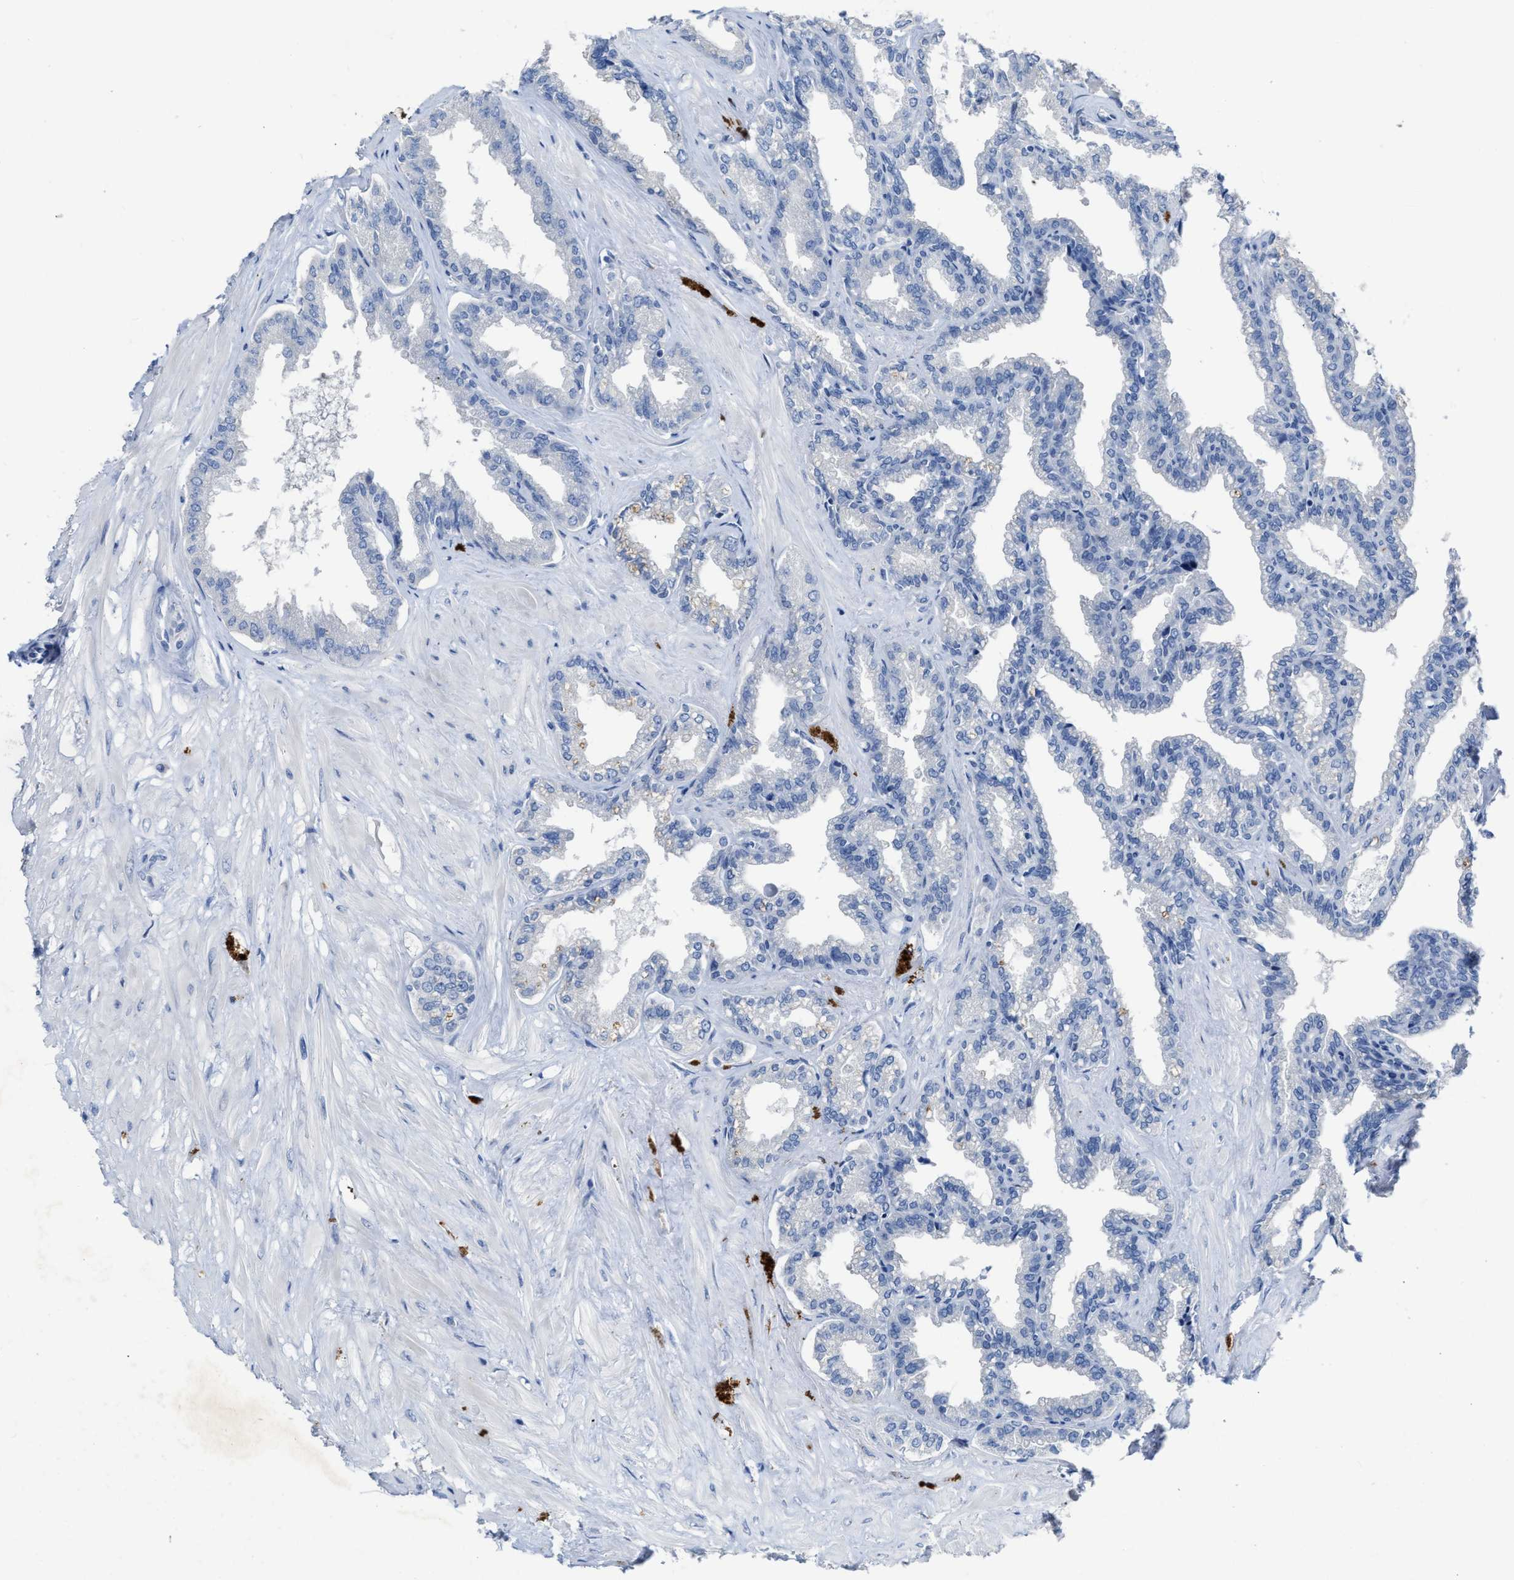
{"staining": {"intensity": "negative", "quantity": "none", "location": "none"}, "tissue": "seminal vesicle", "cell_type": "Glandular cells", "image_type": "normal", "snomed": [{"axis": "morphology", "description": "Normal tissue, NOS"}, {"axis": "topography", "description": "Seminal veicle"}], "caption": "IHC of unremarkable human seminal vesicle demonstrates no positivity in glandular cells.", "gene": "CEACAM5", "patient": {"sex": "male", "age": 46}}